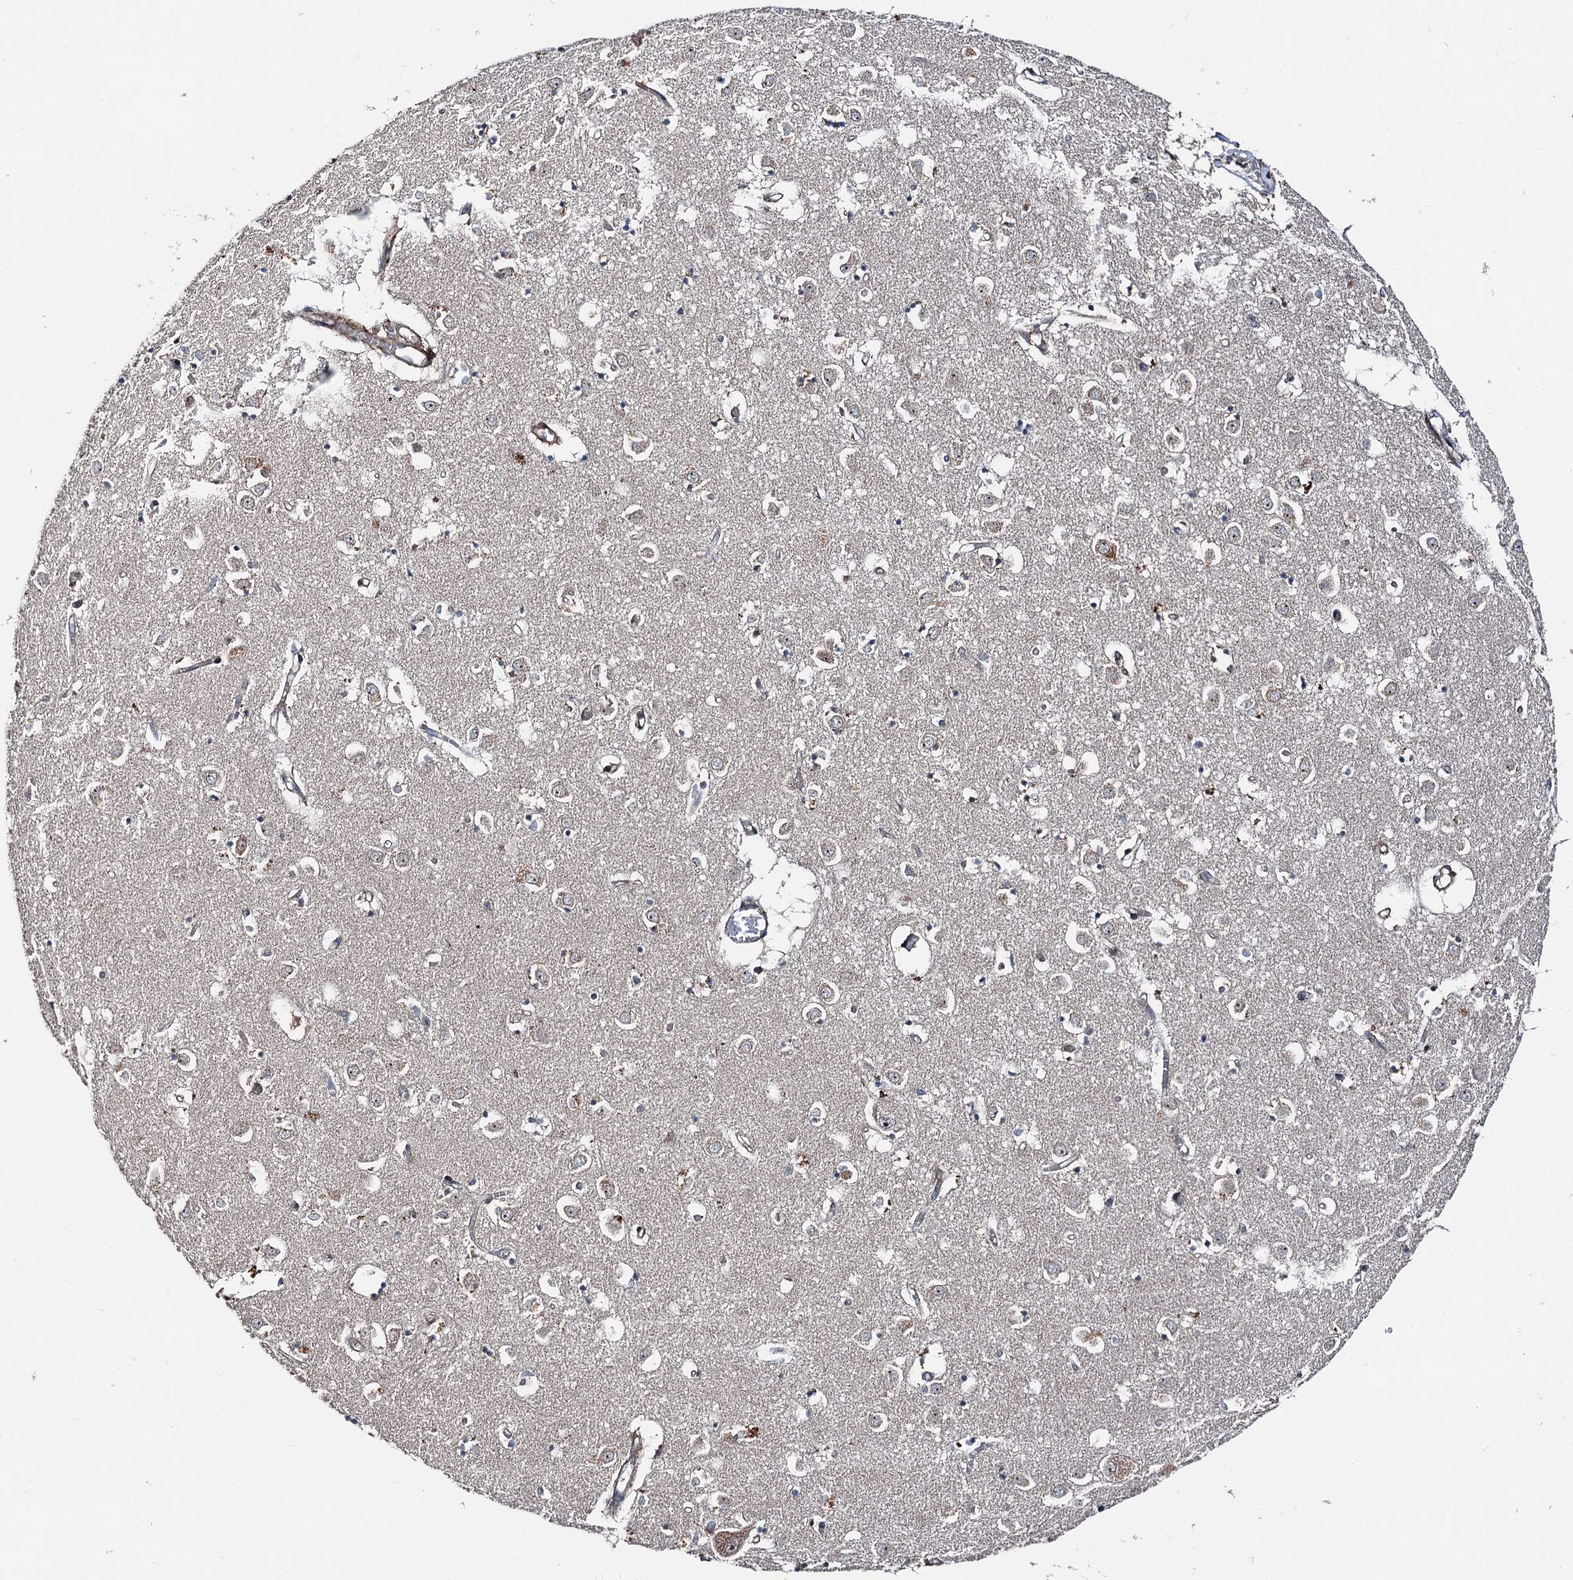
{"staining": {"intensity": "weak", "quantity": "<25%", "location": "cytoplasmic/membranous"}, "tissue": "caudate", "cell_type": "Glial cells", "image_type": "normal", "snomed": [{"axis": "morphology", "description": "Normal tissue, NOS"}, {"axis": "topography", "description": "Lateral ventricle wall"}], "caption": "DAB (3,3'-diaminobenzidine) immunohistochemical staining of normal human caudate reveals no significant staining in glial cells. (DAB (3,3'-diaminobenzidine) immunohistochemistry with hematoxylin counter stain).", "gene": "DDIAS", "patient": {"sex": "male", "age": 70}}